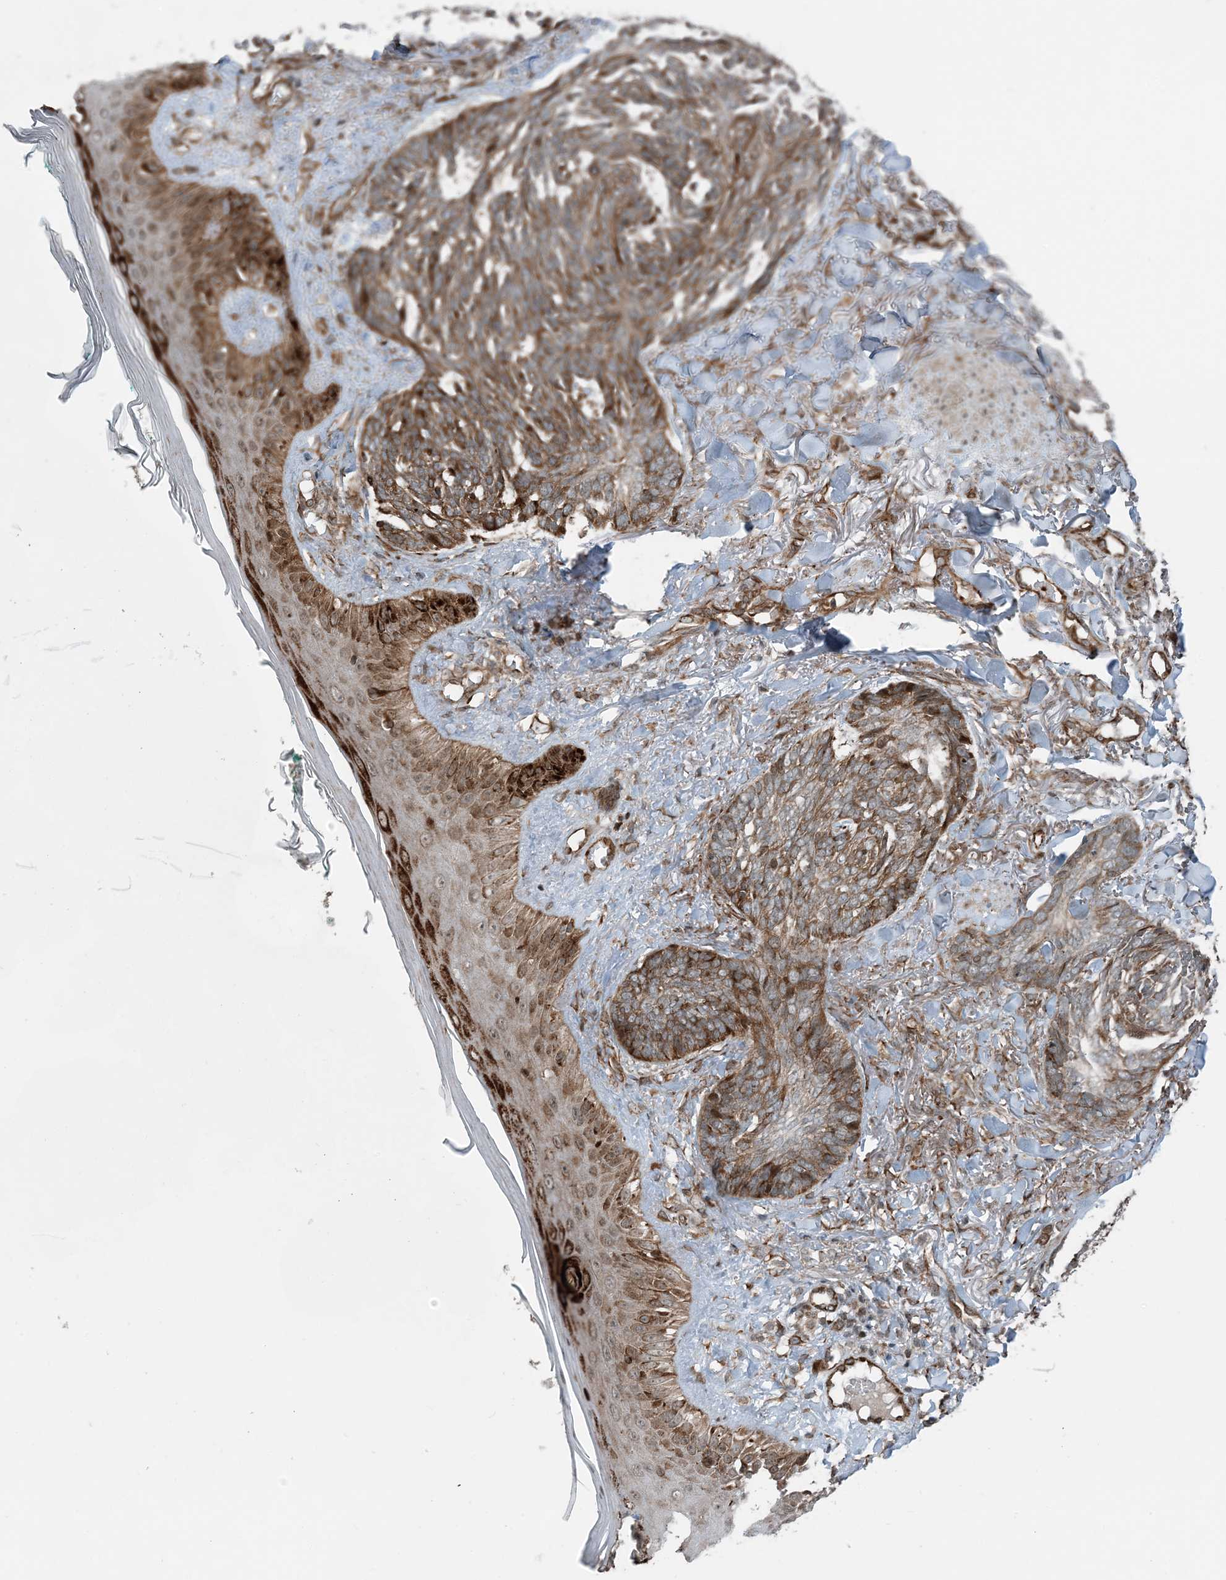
{"staining": {"intensity": "moderate", "quantity": ">75%", "location": "cytoplasmic/membranous"}, "tissue": "skin cancer", "cell_type": "Tumor cells", "image_type": "cancer", "snomed": [{"axis": "morphology", "description": "Basal cell carcinoma"}, {"axis": "topography", "description": "Skin"}], "caption": "Protein expression analysis of skin basal cell carcinoma displays moderate cytoplasmic/membranous positivity in approximately >75% of tumor cells. (IHC, brightfield microscopy, high magnification).", "gene": "EDEM2", "patient": {"sex": "male", "age": 43}}